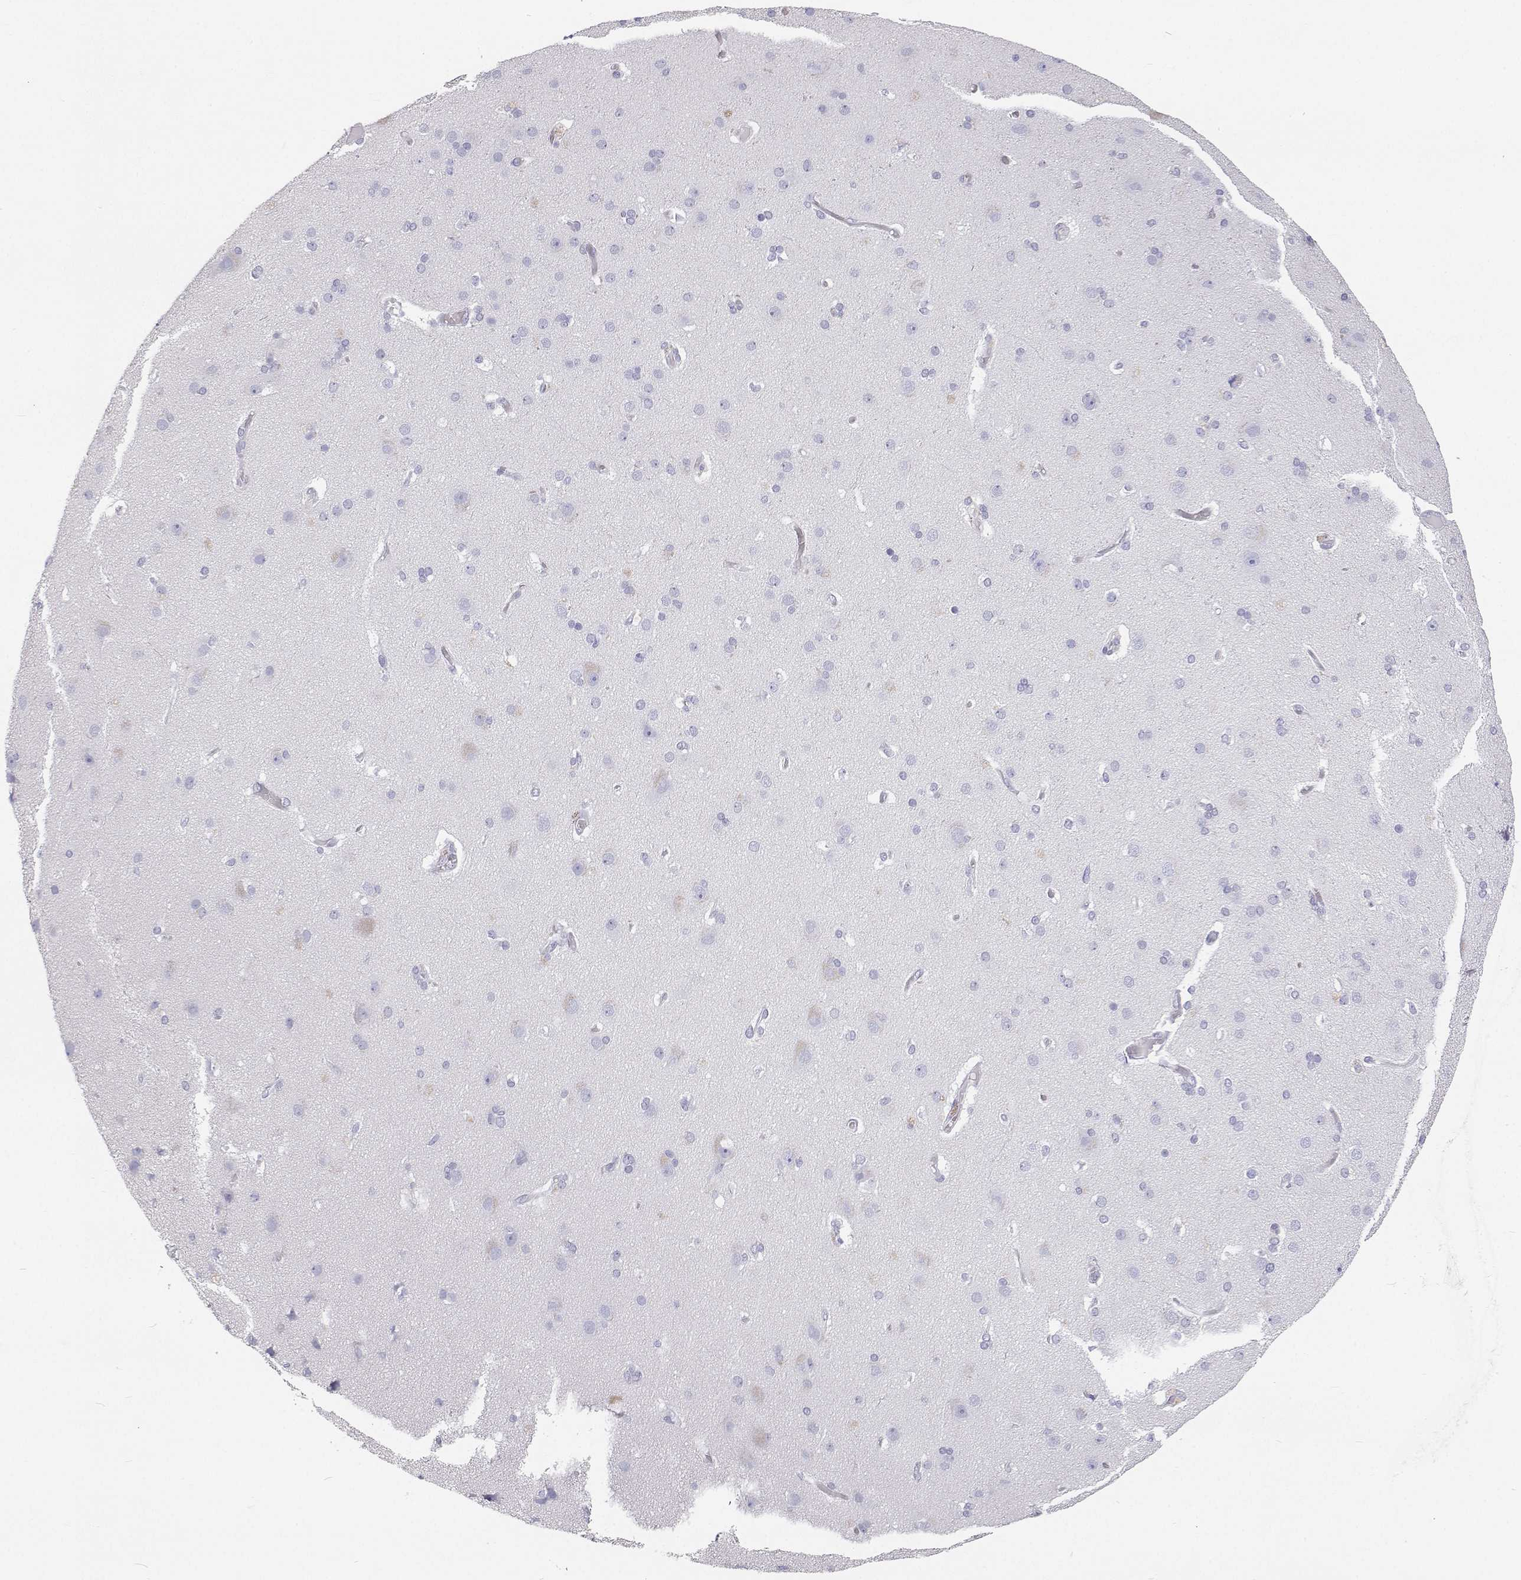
{"staining": {"intensity": "negative", "quantity": "none", "location": "none"}, "tissue": "cerebral cortex", "cell_type": "Endothelial cells", "image_type": "normal", "snomed": [{"axis": "morphology", "description": "Normal tissue, NOS"}, {"axis": "morphology", "description": "Glioma, malignant, High grade"}, {"axis": "topography", "description": "Cerebral cortex"}], "caption": "This is an immunohistochemistry micrograph of benign cerebral cortex. There is no positivity in endothelial cells.", "gene": "TTN", "patient": {"sex": "male", "age": 71}}